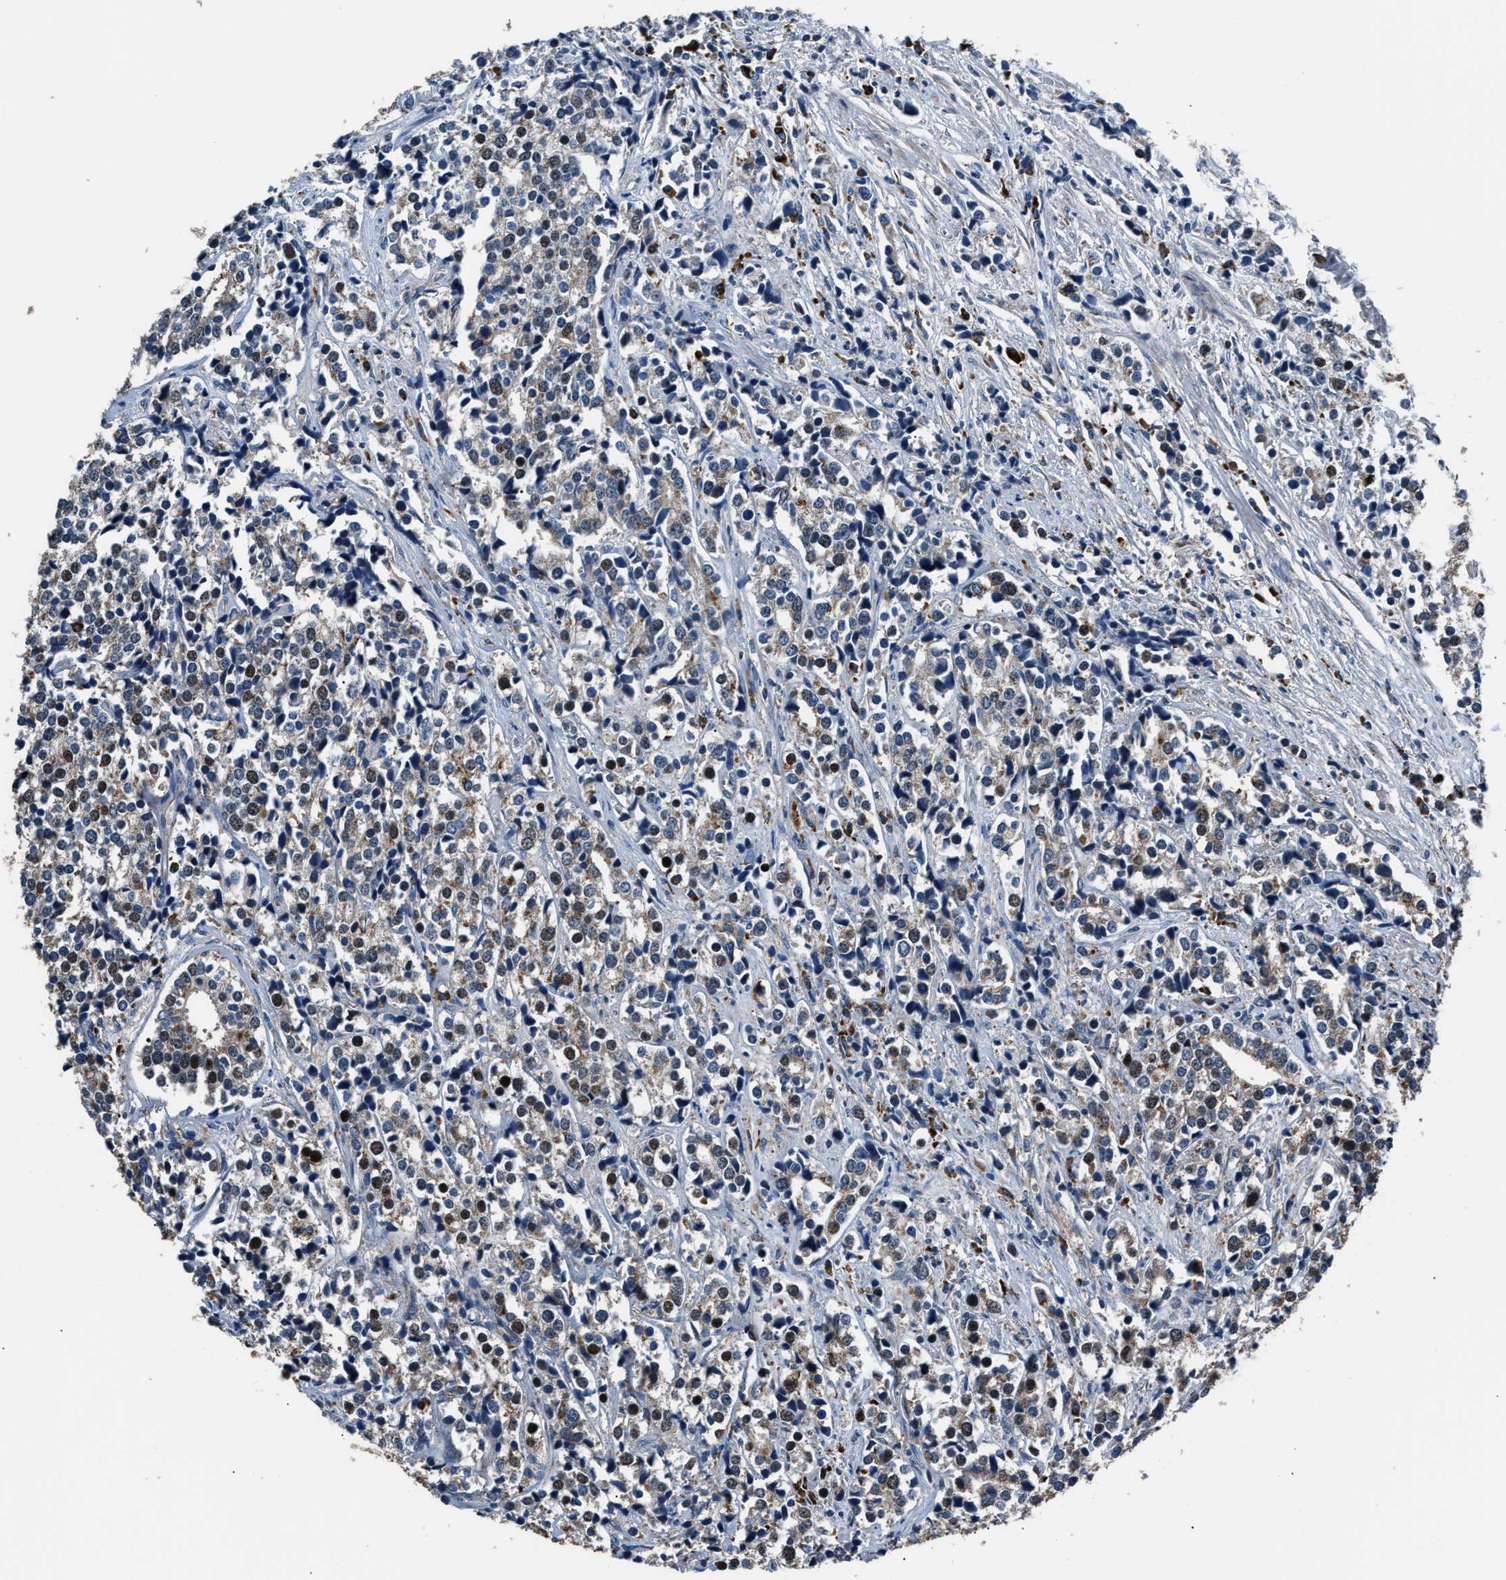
{"staining": {"intensity": "moderate", "quantity": "25%-75%", "location": "cytoplasmic/membranous,nuclear"}, "tissue": "prostate cancer", "cell_type": "Tumor cells", "image_type": "cancer", "snomed": [{"axis": "morphology", "description": "Adenocarcinoma, High grade"}, {"axis": "topography", "description": "Prostate"}], "caption": "The image shows a brown stain indicating the presence of a protein in the cytoplasmic/membranous and nuclear of tumor cells in prostate cancer.", "gene": "IMPDH2", "patient": {"sex": "male", "age": 71}}